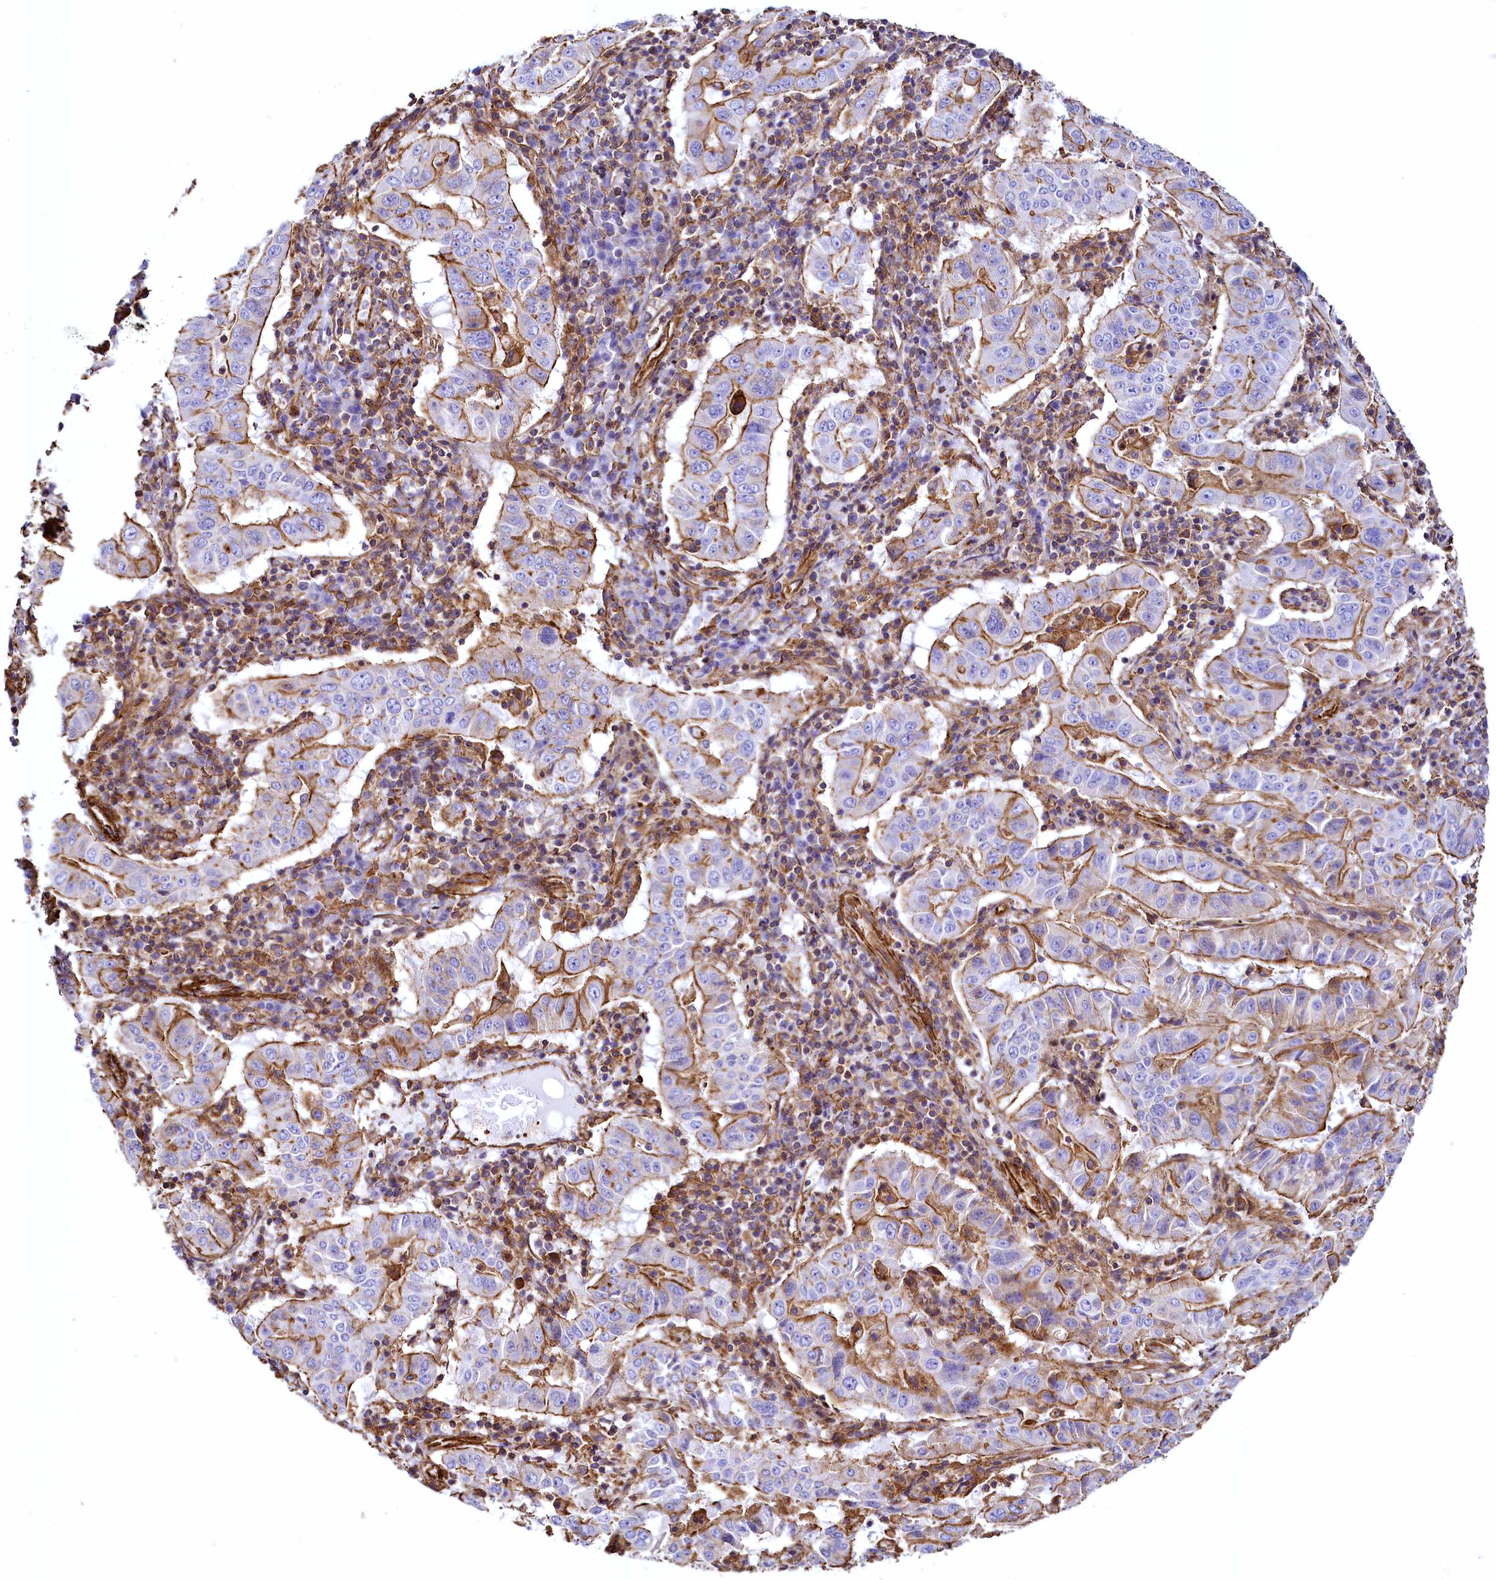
{"staining": {"intensity": "moderate", "quantity": ">75%", "location": "cytoplasmic/membranous"}, "tissue": "pancreatic cancer", "cell_type": "Tumor cells", "image_type": "cancer", "snomed": [{"axis": "morphology", "description": "Adenocarcinoma, NOS"}, {"axis": "topography", "description": "Pancreas"}], "caption": "Pancreatic cancer tissue demonstrates moderate cytoplasmic/membranous expression in approximately >75% of tumor cells, visualized by immunohistochemistry. (Stains: DAB in brown, nuclei in blue, Microscopy: brightfield microscopy at high magnification).", "gene": "THBS1", "patient": {"sex": "male", "age": 63}}